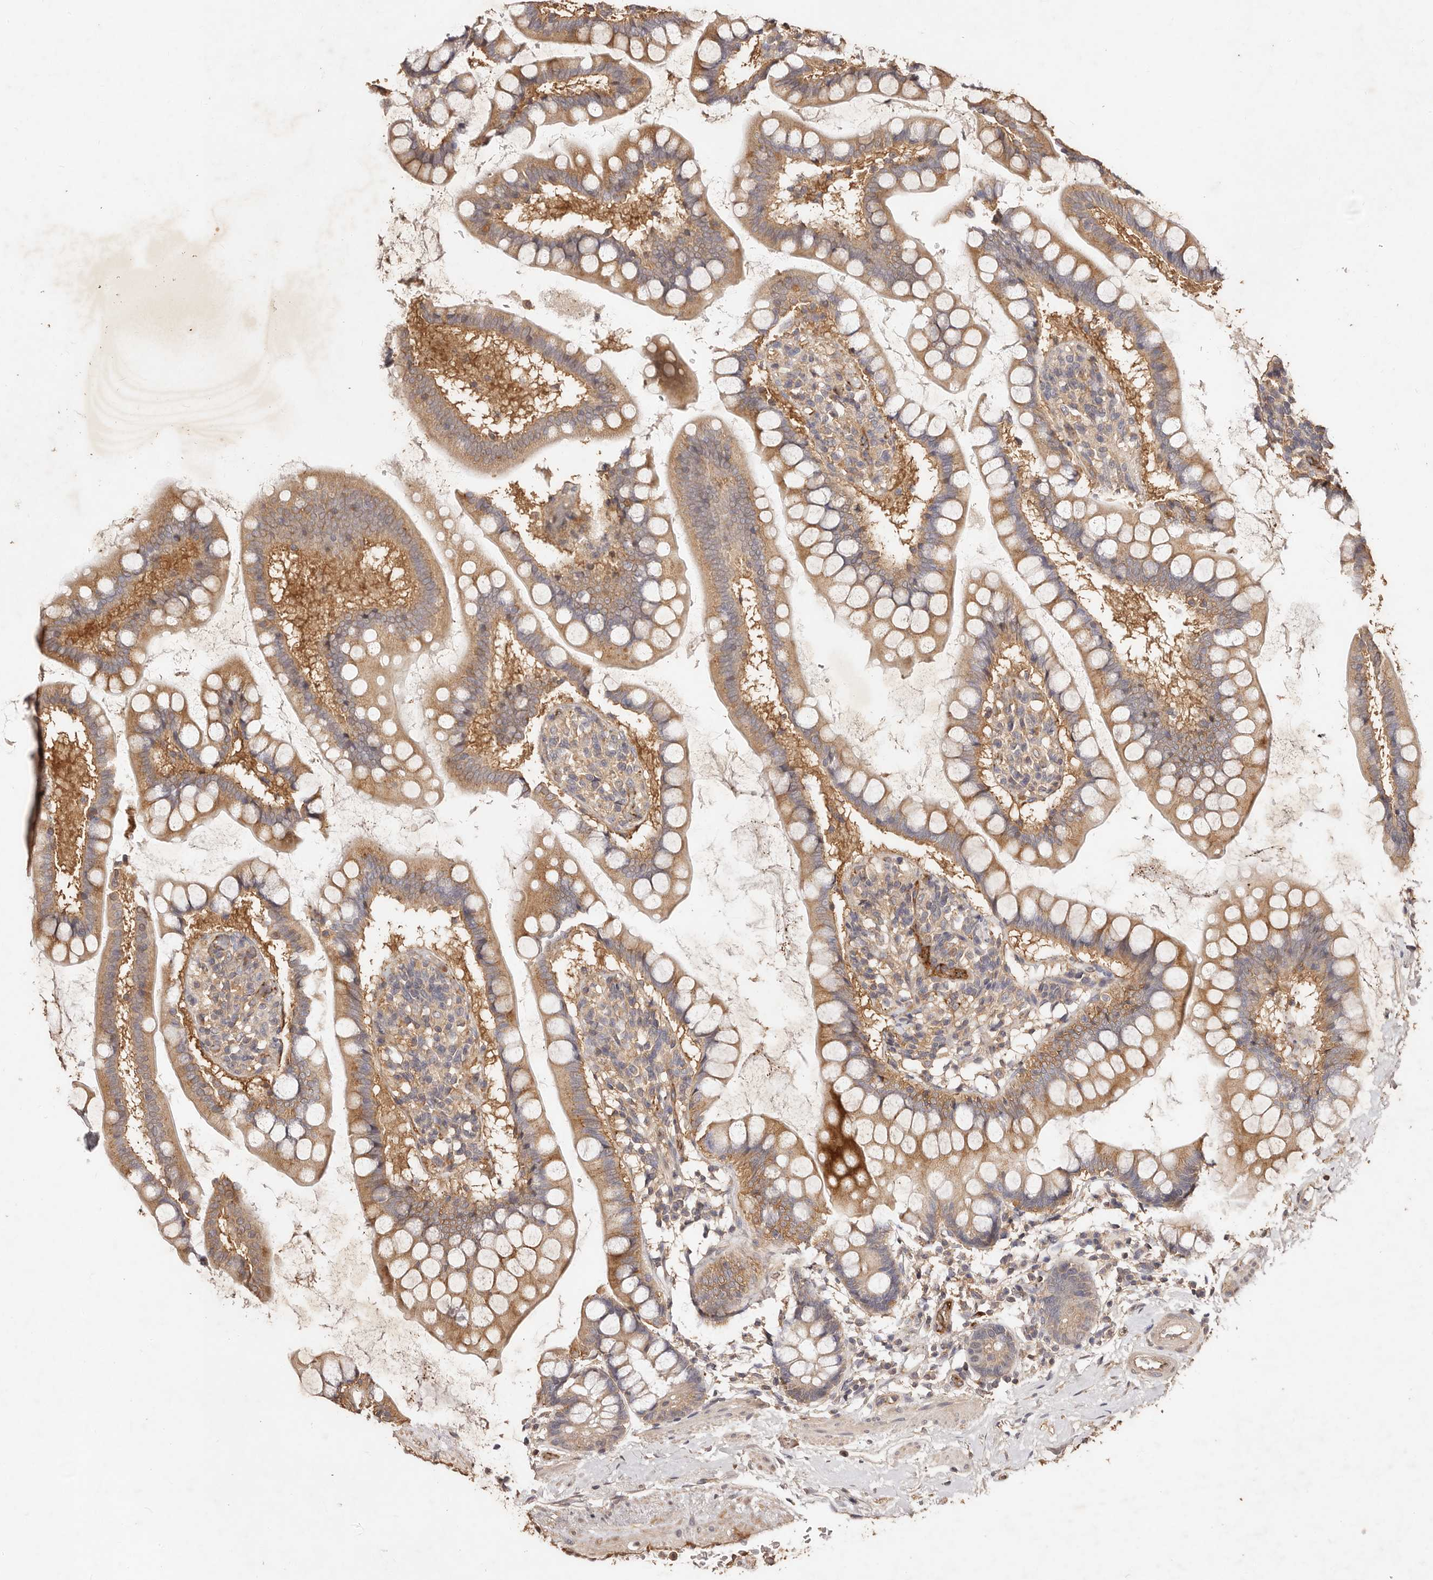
{"staining": {"intensity": "moderate", "quantity": ">75%", "location": "cytoplasmic/membranous"}, "tissue": "small intestine", "cell_type": "Glandular cells", "image_type": "normal", "snomed": [{"axis": "morphology", "description": "Normal tissue, NOS"}, {"axis": "topography", "description": "Small intestine"}], "caption": "Immunohistochemical staining of benign small intestine shows >75% levels of moderate cytoplasmic/membranous protein expression in about >75% of glandular cells. (DAB = brown stain, brightfield microscopy at high magnification).", "gene": "CCL14", "patient": {"sex": "female", "age": 84}}